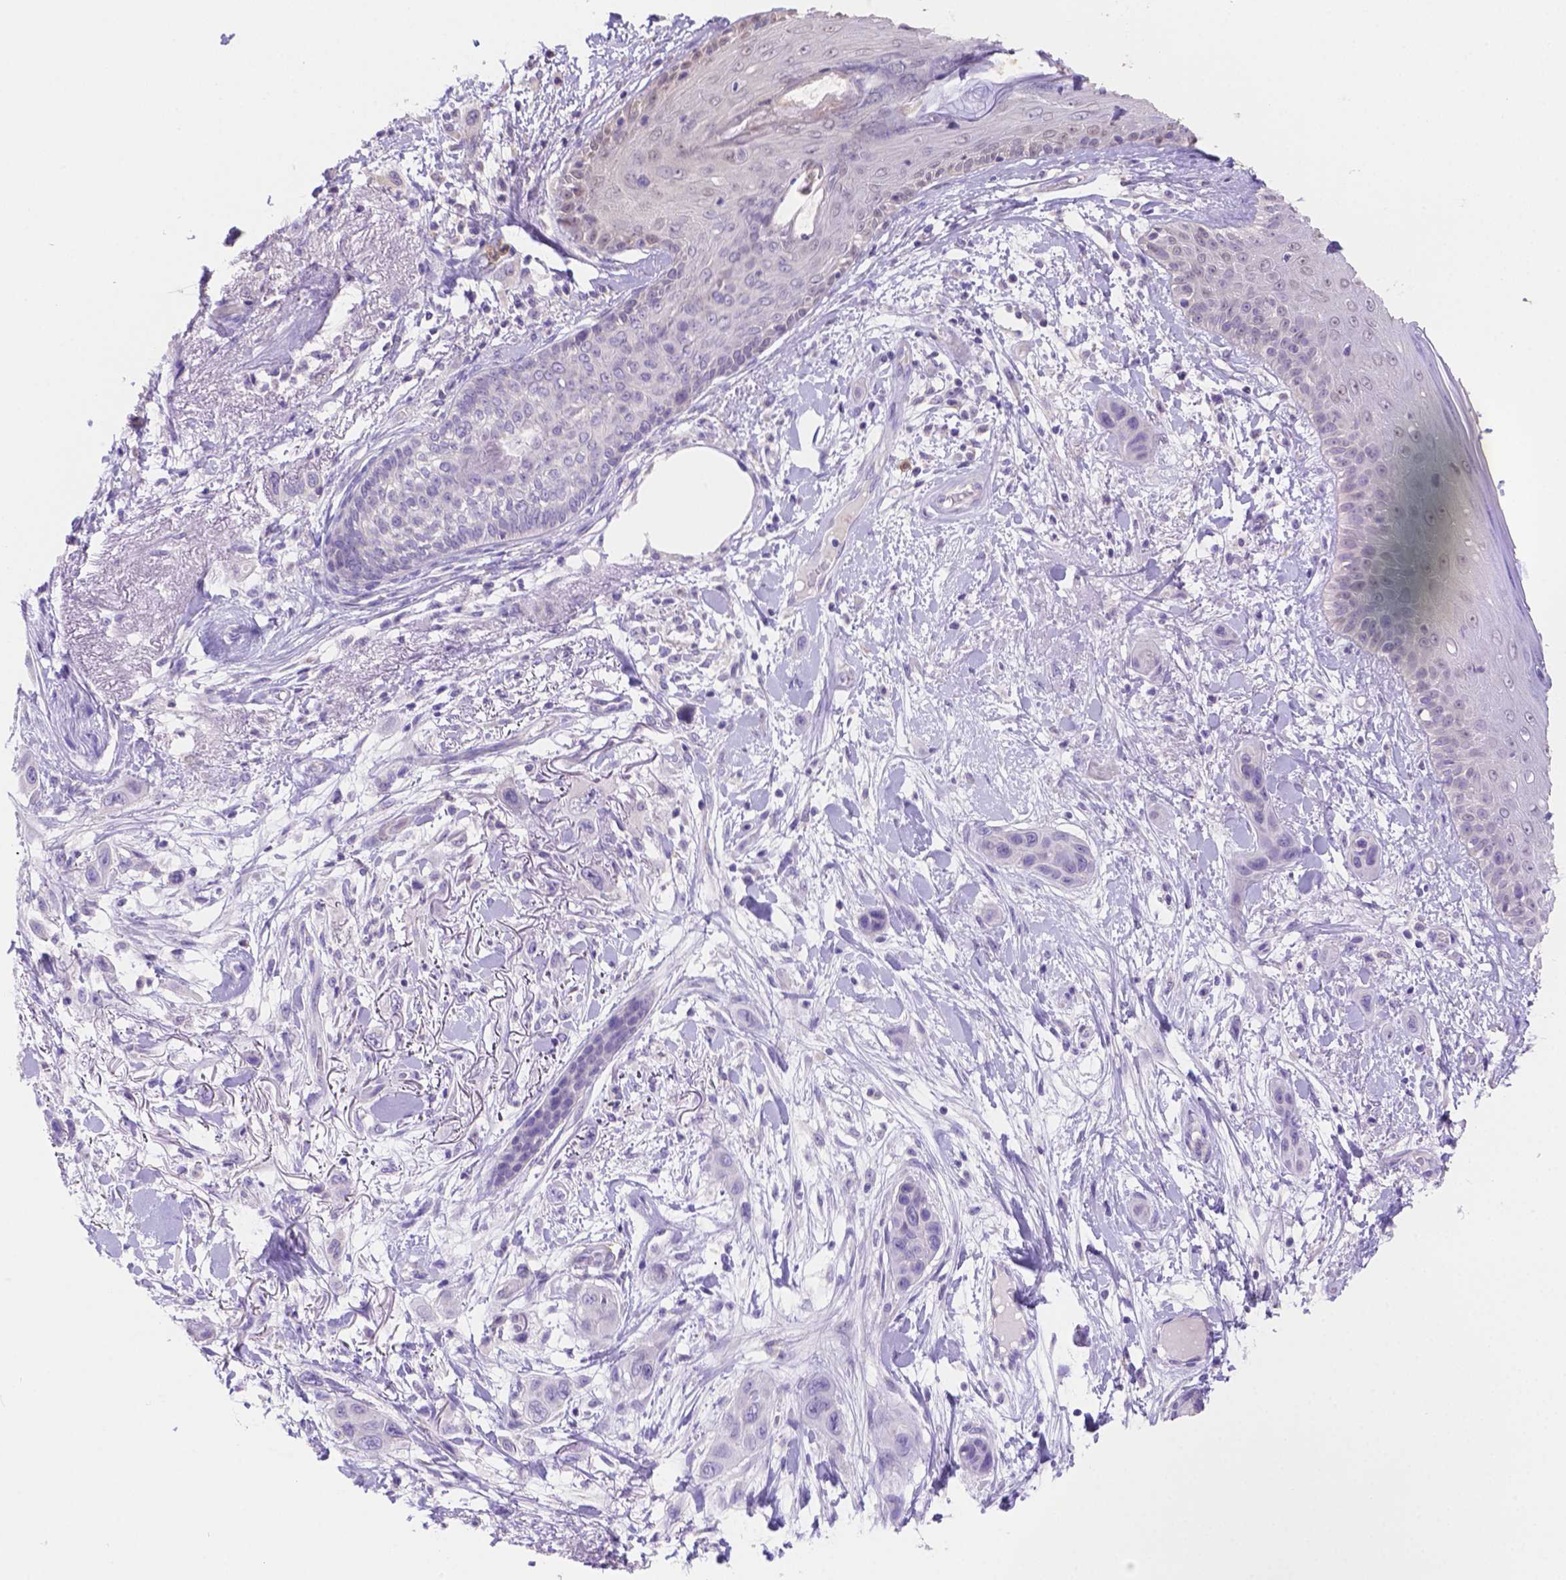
{"staining": {"intensity": "negative", "quantity": "none", "location": "none"}, "tissue": "skin cancer", "cell_type": "Tumor cells", "image_type": "cancer", "snomed": [{"axis": "morphology", "description": "Squamous cell carcinoma, NOS"}, {"axis": "topography", "description": "Skin"}], "caption": "The micrograph exhibits no staining of tumor cells in skin squamous cell carcinoma.", "gene": "NXPE2", "patient": {"sex": "male", "age": 79}}